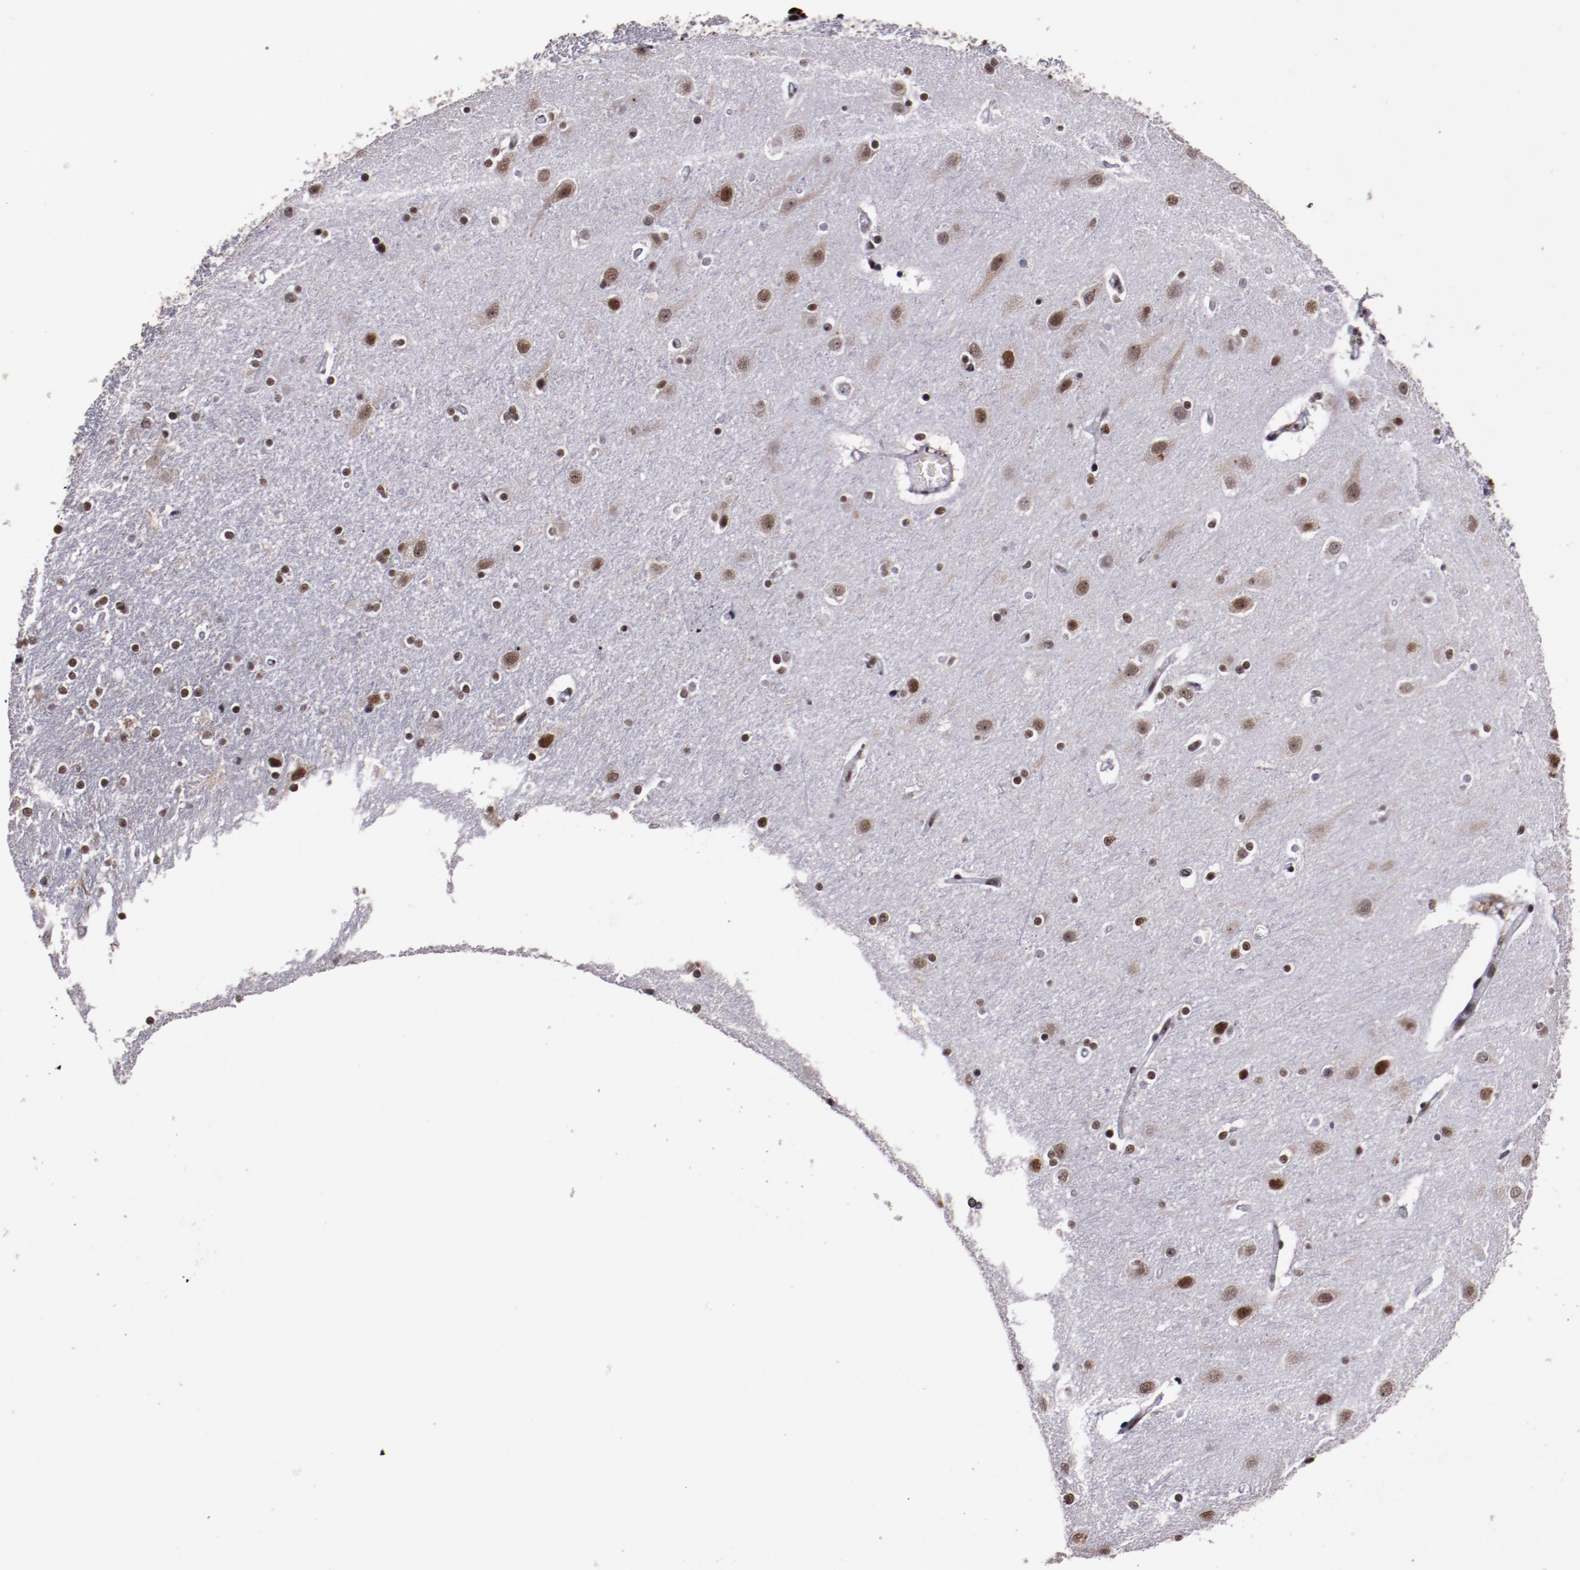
{"staining": {"intensity": "moderate", "quantity": "25%-75%", "location": "nuclear"}, "tissue": "caudate", "cell_type": "Glial cells", "image_type": "normal", "snomed": [{"axis": "morphology", "description": "Normal tissue, NOS"}, {"axis": "topography", "description": "Lateral ventricle wall"}], "caption": "IHC histopathology image of unremarkable caudate stained for a protein (brown), which demonstrates medium levels of moderate nuclear positivity in about 25%-75% of glial cells.", "gene": "PPP4R3A", "patient": {"sex": "female", "age": 54}}